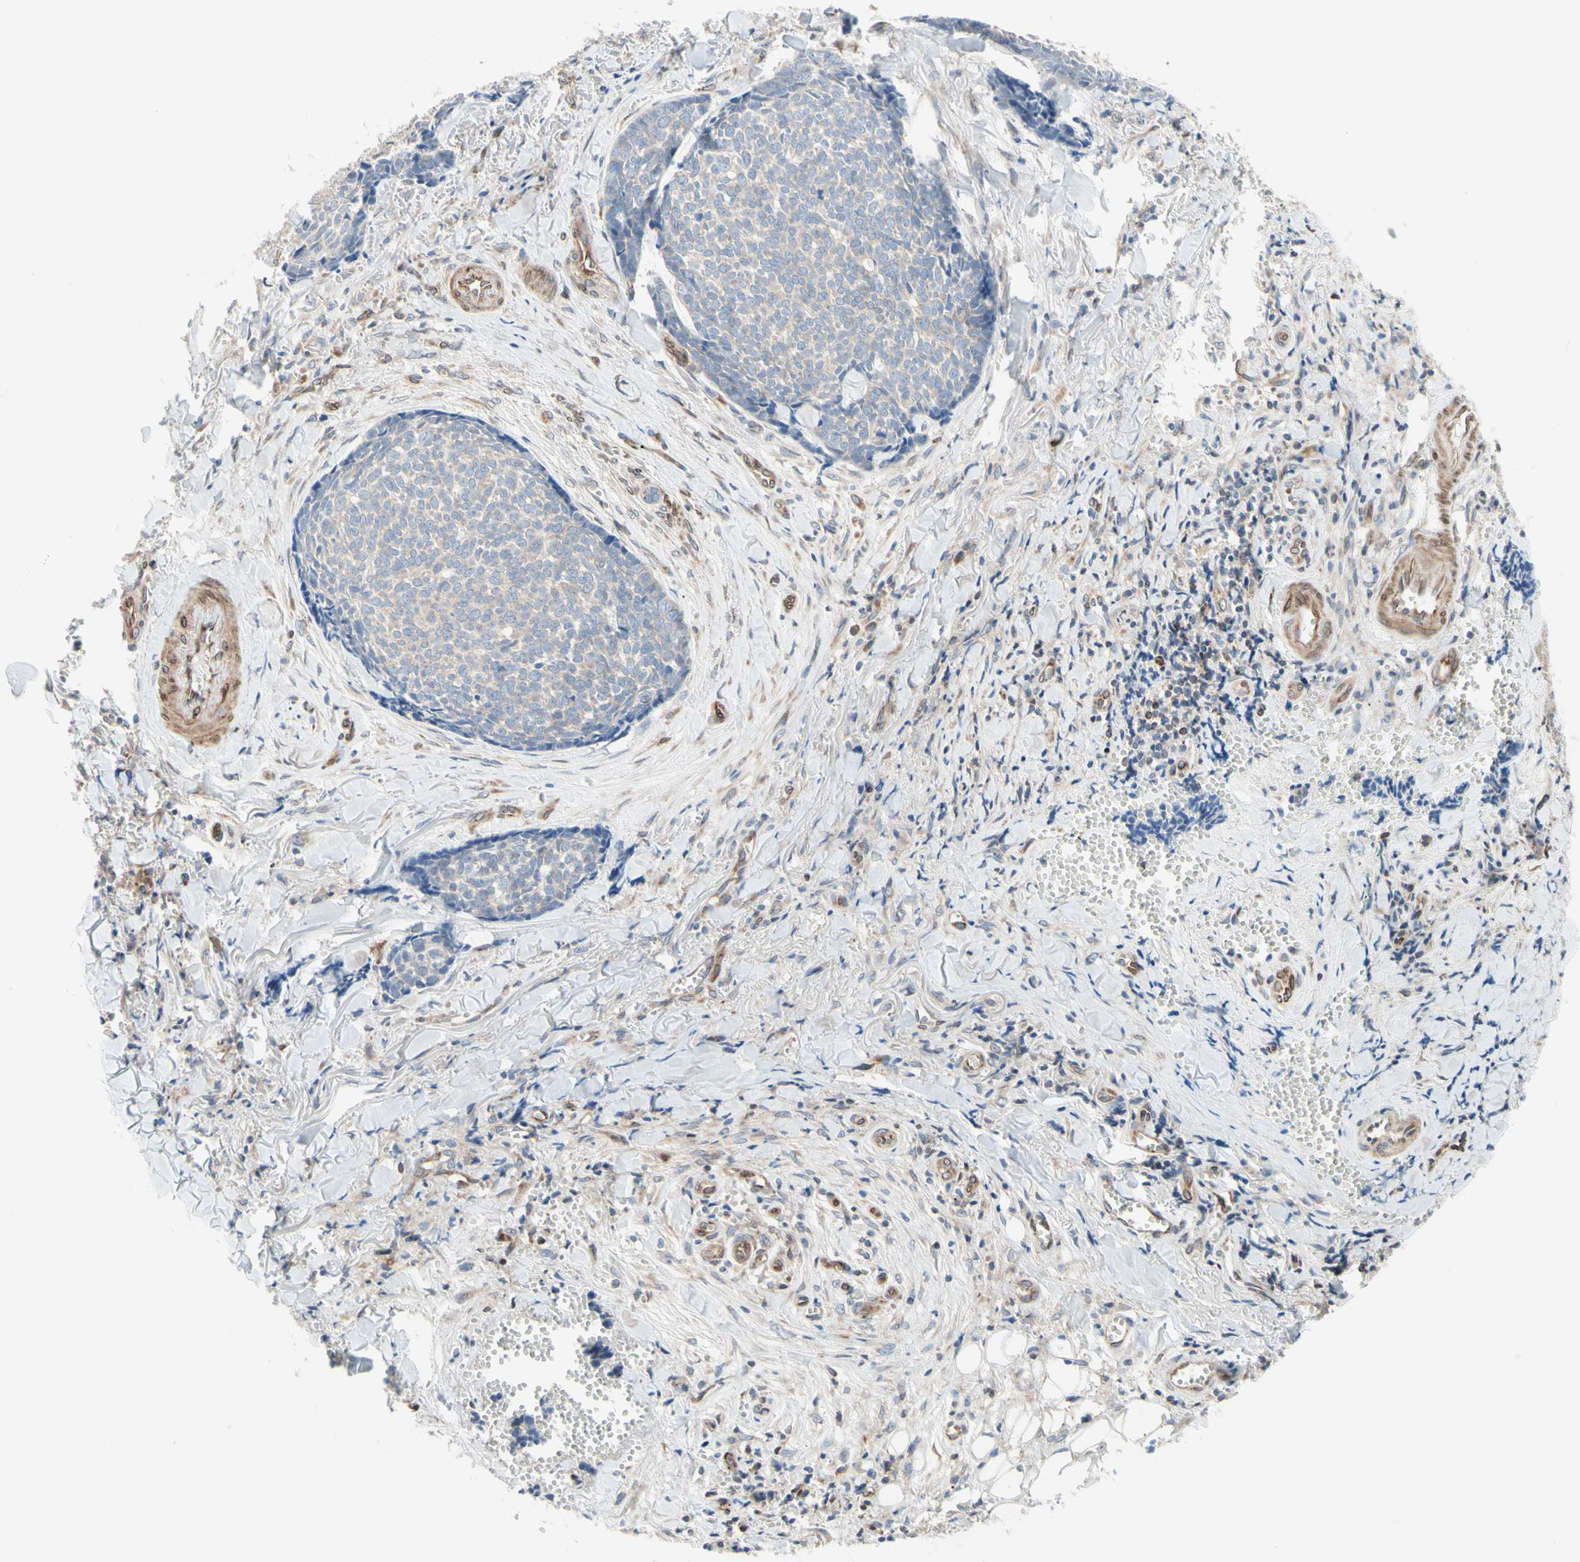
{"staining": {"intensity": "weak", "quantity": "25%-75%", "location": "cytoplasmic/membranous"}, "tissue": "skin cancer", "cell_type": "Tumor cells", "image_type": "cancer", "snomed": [{"axis": "morphology", "description": "Basal cell carcinoma"}, {"axis": "topography", "description": "Skin"}], "caption": "This histopathology image shows immunohistochemistry (IHC) staining of human skin cancer, with low weak cytoplasmic/membranous positivity in about 25%-75% of tumor cells.", "gene": "TRAF2", "patient": {"sex": "male", "age": 84}}